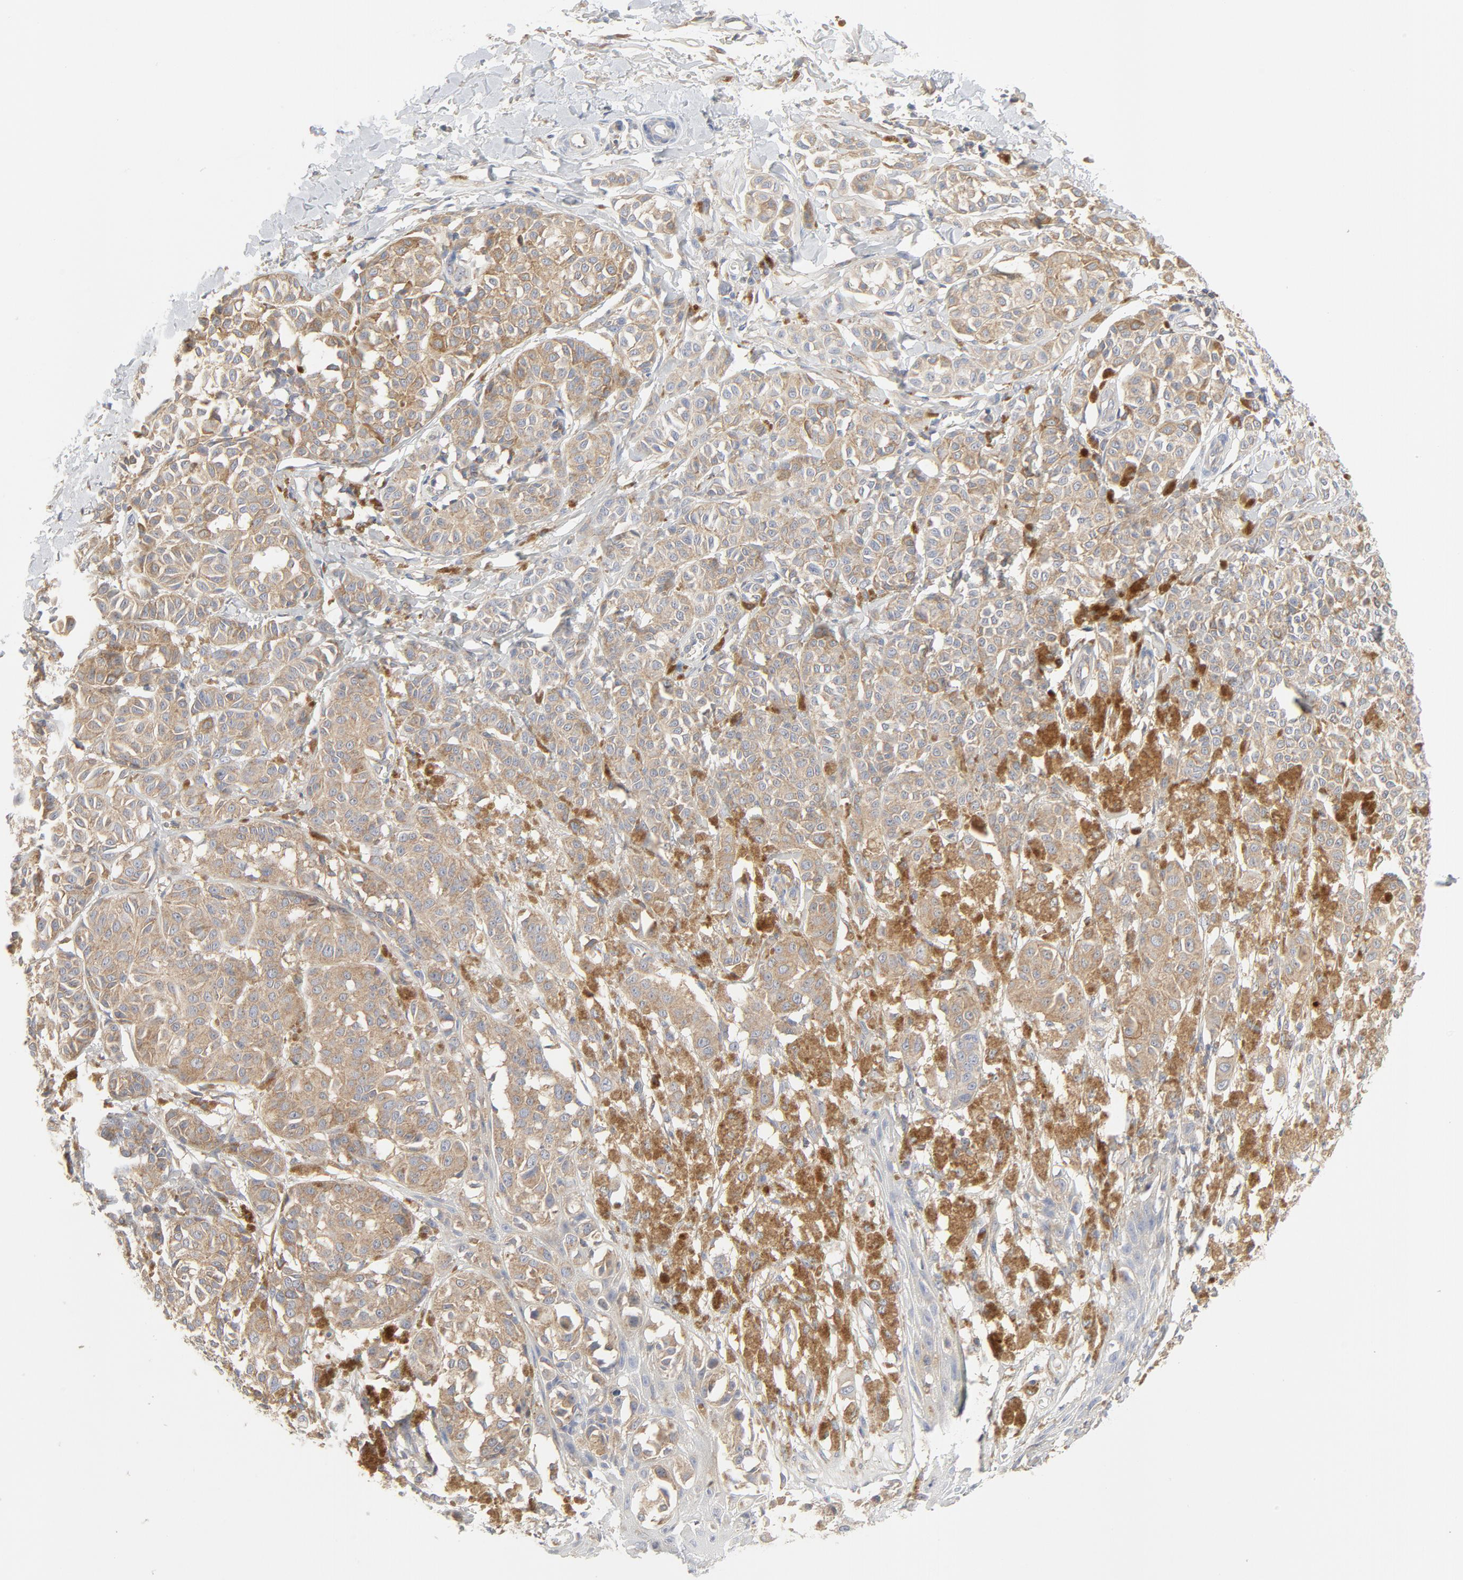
{"staining": {"intensity": "moderate", "quantity": ">75%", "location": "cytoplasmic/membranous"}, "tissue": "melanoma", "cell_type": "Tumor cells", "image_type": "cancer", "snomed": [{"axis": "morphology", "description": "Malignant melanoma, NOS"}, {"axis": "topography", "description": "Skin"}], "caption": "Tumor cells show moderate cytoplasmic/membranous positivity in approximately >75% of cells in malignant melanoma. The protein of interest is stained brown, and the nuclei are stained in blue (DAB (3,3'-diaminobenzidine) IHC with brightfield microscopy, high magnification).", "gene": "RABEP1", "patient": {"sex": "male", "age": 76}}